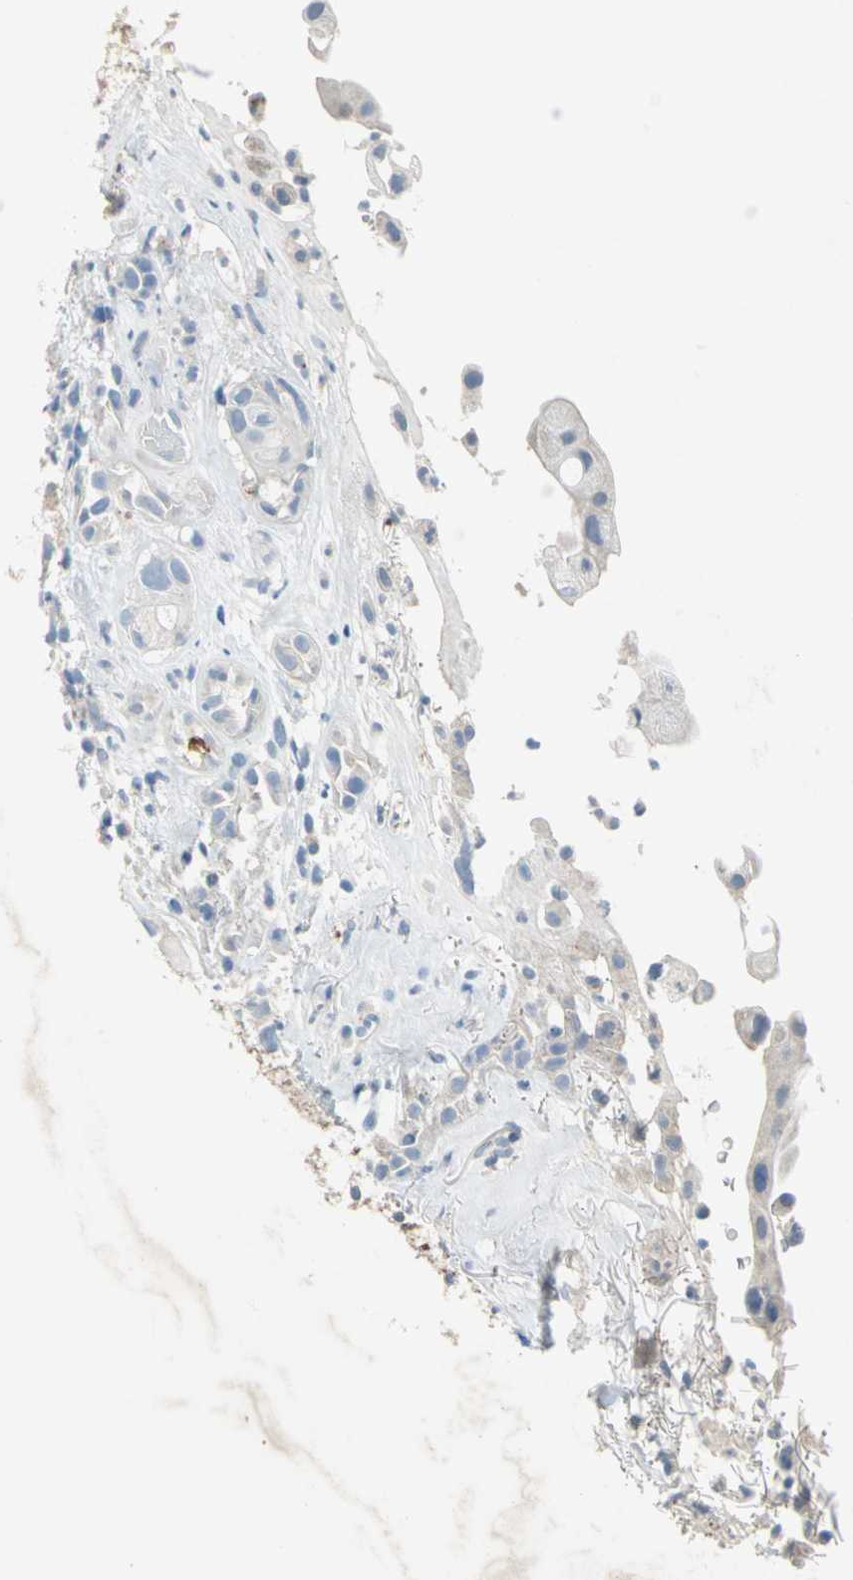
{"staining": {"intensity": "negative", "quantity": "none", "location": "none"}, "tissue": "head and neck cancer", "cell_type": "Tumor cells", "image_type": "cancer", "snomed": [{"axis": "morphology", "description": "Squamous cell carcinoma, NOS"}, {"axis": "topography", "description": "Head-Neck"}], "caption": "Protein analysis of head and neck cancer demonstrates no significant staining in tumor cells.", "gene": "PTGDS", "patient": {"sex": "male", "age": 62}}